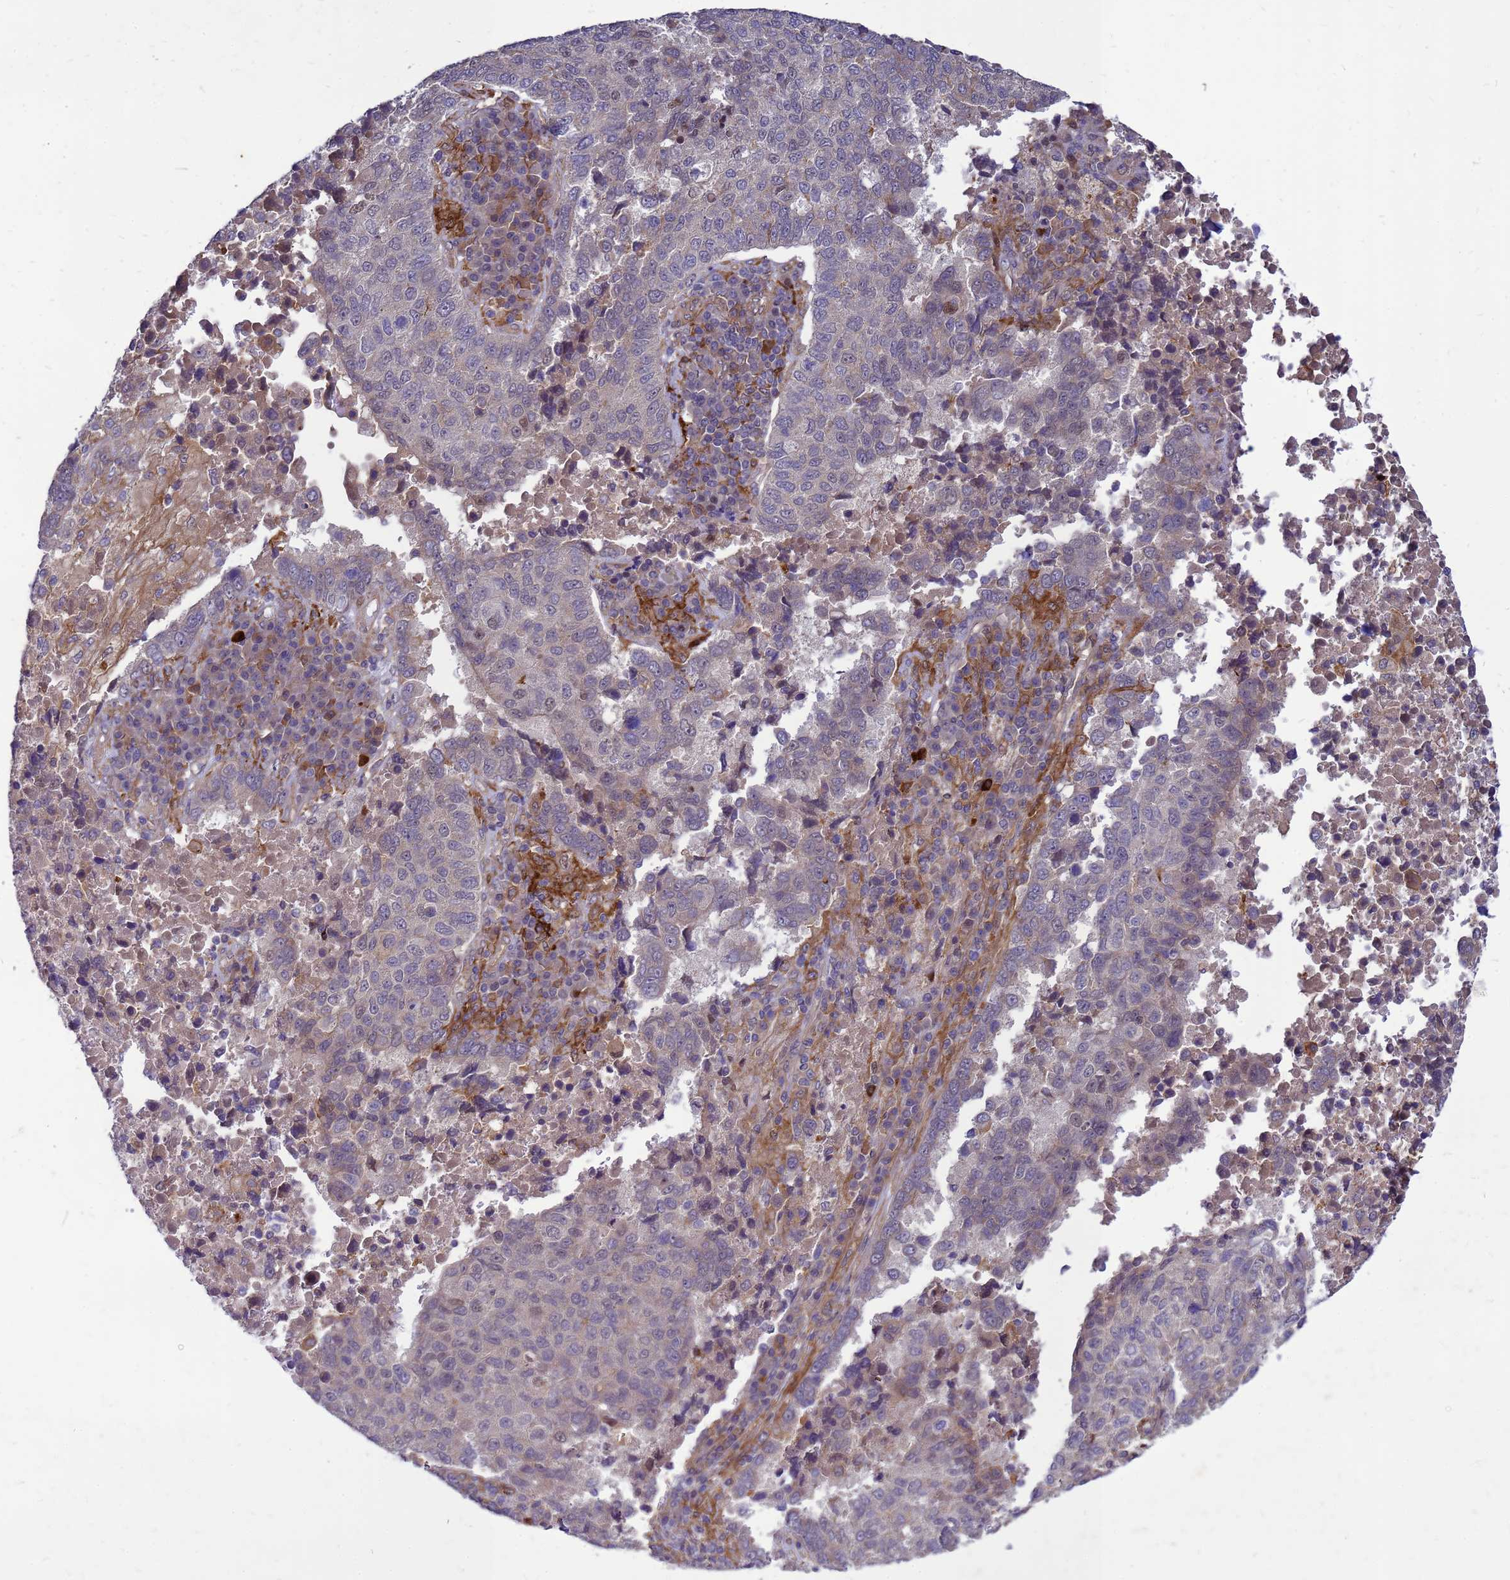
{"staining": {"intensity": "weak", "quantity": "<25%", "location": "cytoplasmic/membranous"}, "tissue": "lung cancer", "cell_type": "Tumor cells", "image_type": "cancer", "snomed": [{"axis": "morphology", "description": "Squamous cell carcinoma, NOS"}, {"axis": "topography", "description": "Lung"}], "caption": "Immunohistochemistry of lung cancer reveals no expression in tumor cells. (DAB (3,3'-diaminobenzidine) IHC, high magnification).", "gene": "RNF215", "patient": {"sex": "male", "age": 73}}